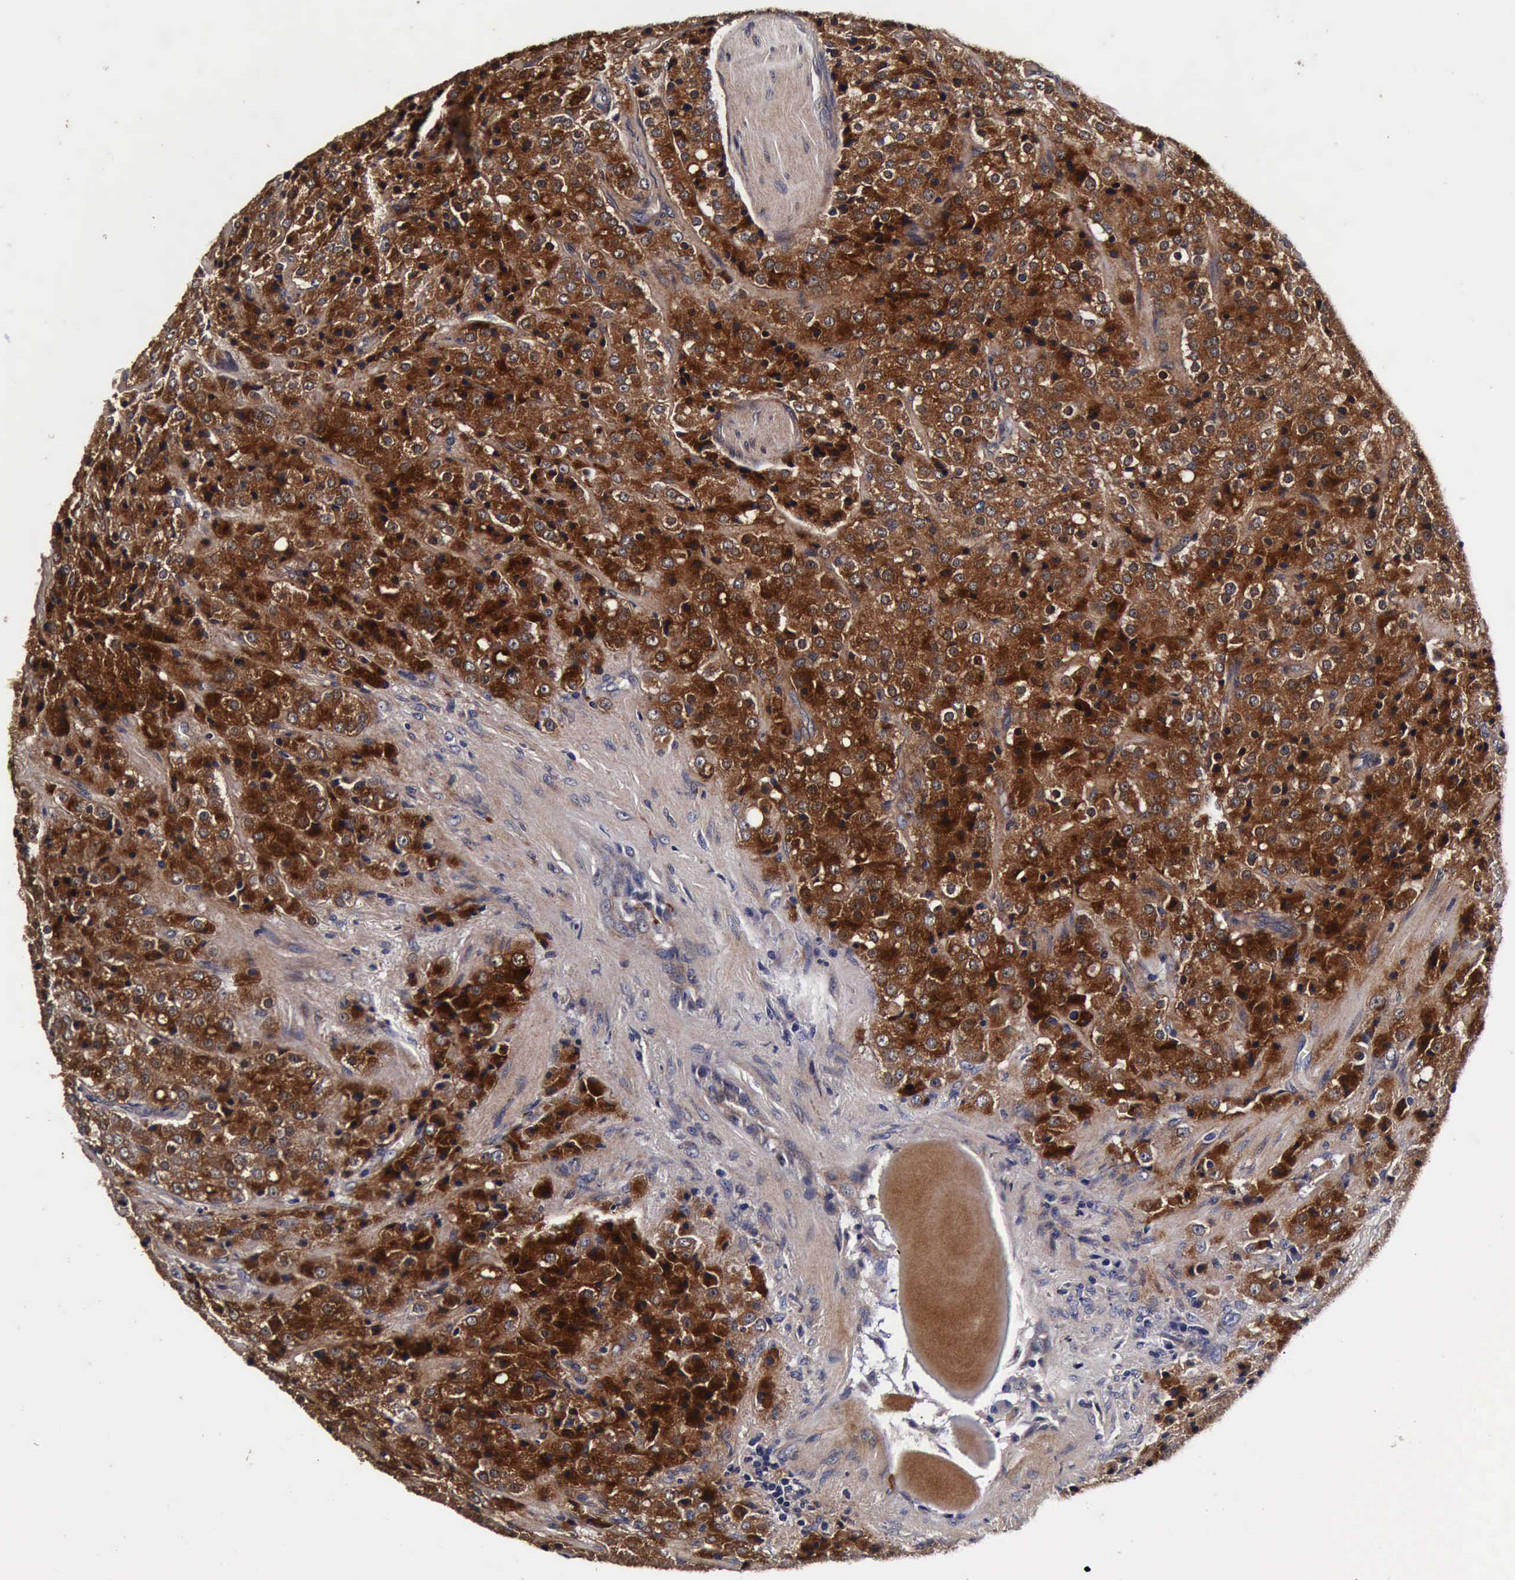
{"staining": {"intensity": "strong", "quantity": ">75%", "location": "cytoplasmic/membranous"}, "tissue": "prostate cancer", "cell_type": "Tumor cells", "image_type": "cancer", "snomed": [{"axis": "morphology", "description": "Adenocarcinoma, Medium grade"}, {"axis": "topography", "description": "Prostate"}], "caption": "Tumor cells demonstrate high levels of strong cytoplasmic/membranous staining in approximately >75% of cells in human prostate cancer (adenocarcinoma (medium-grade)). The staining was performed using DAB, with brown indicating positive protein expression. Nuclei are stained blue with hematoxylin.", "gene": "CST3", "patient": {"sex": "male", "age": 70}}